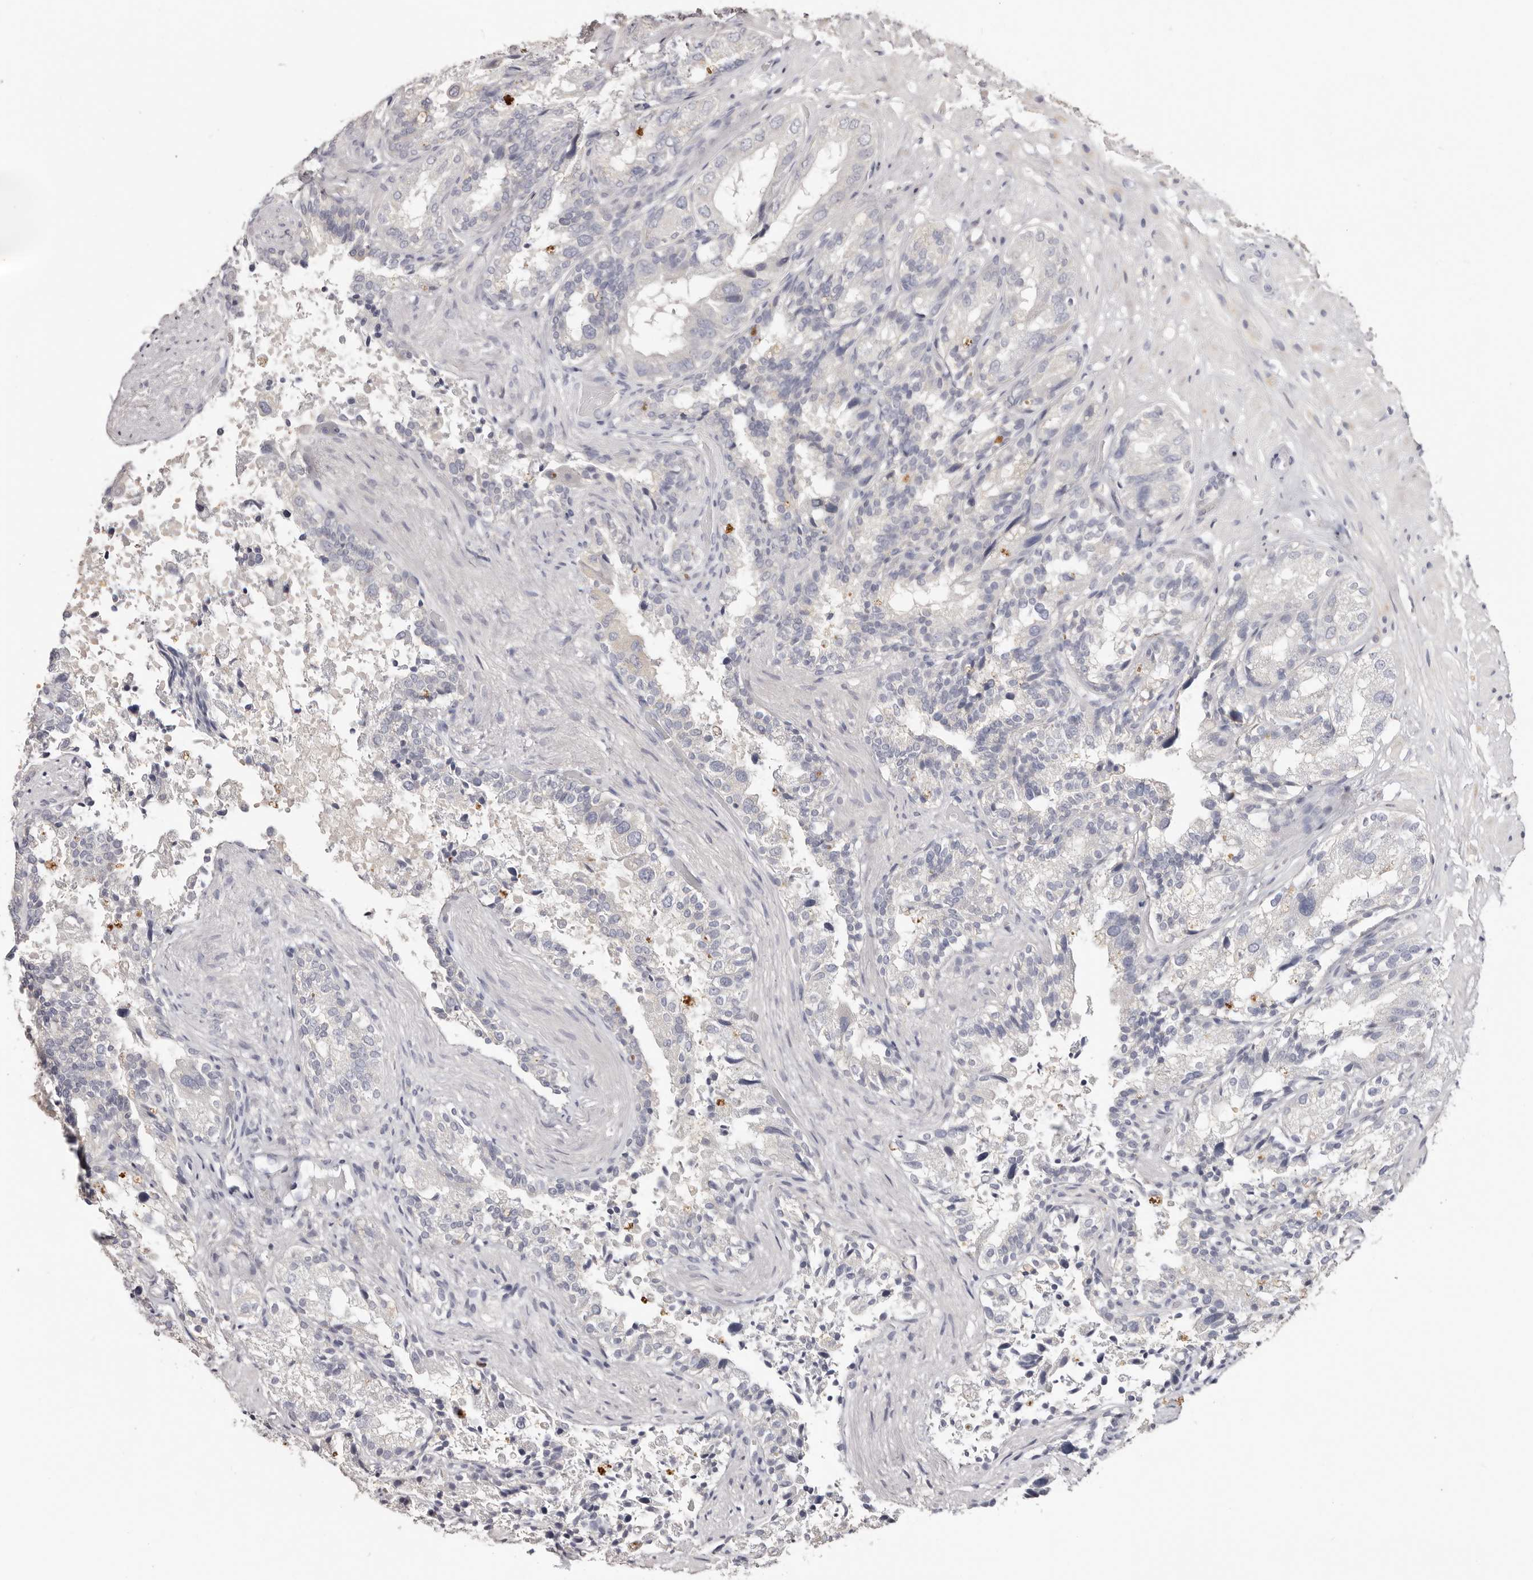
{"staining": {"intensity": "negative", "quantity": "none", "location": "none"}, "tissue": "seminal vesicle", "cell_type": "Glandular cells", "image_type": "normal", "snomed": [{"axis": "morphology", "description": "Normal tissue, NOS"}, {"axis": "topography", "description": "Seminal veicle"}, {"axis": "topography", "description": "Peripheral nerve tissue"}], "caption": "The image shows no staining of glandular cells in benign seminal vesicle.", "gene": "CCDC190", "patient": {"sex": "male", "age": 63}}